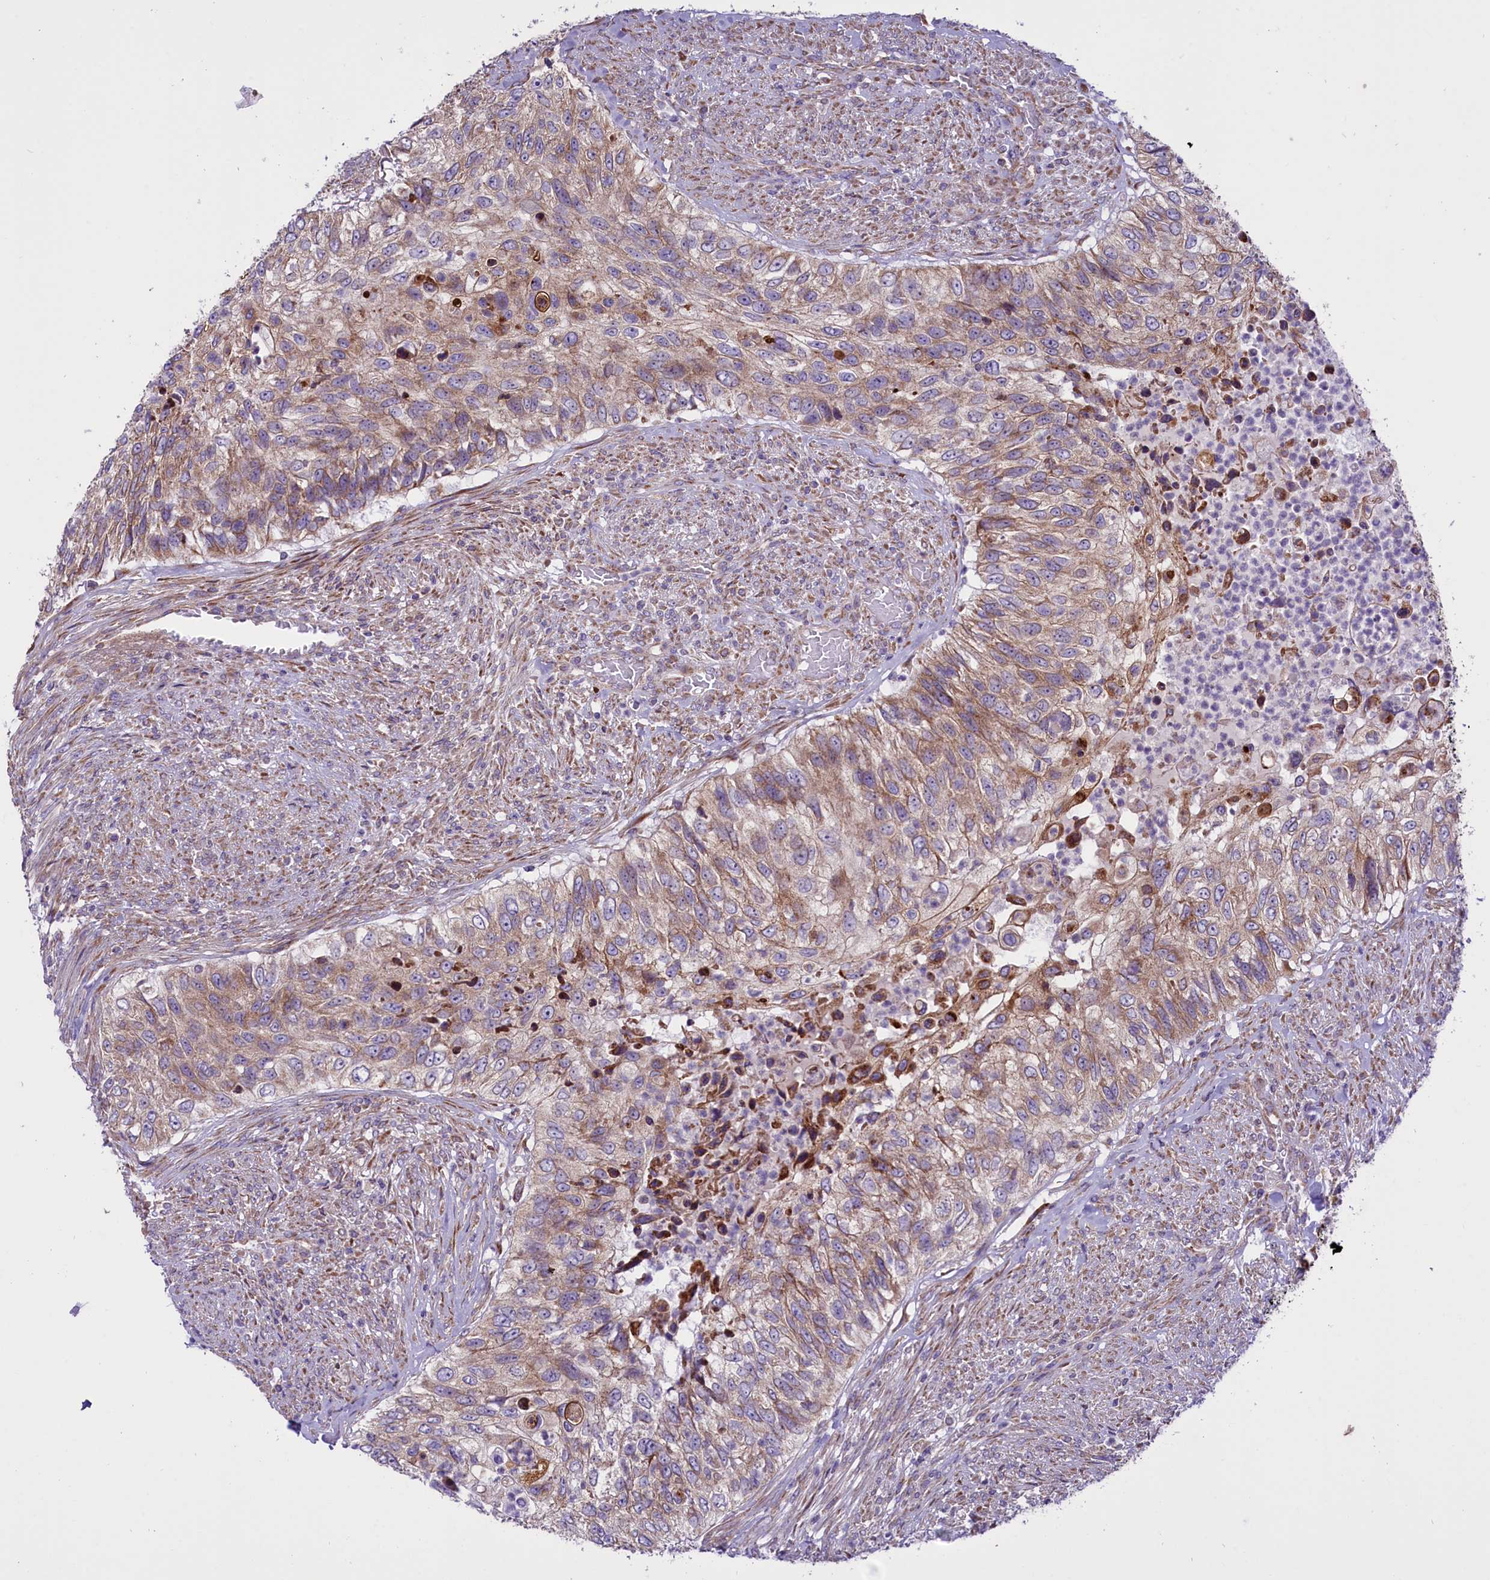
{"staining": {"intensity": "moderate", "quantity": ">75%", "location": "cytoplasmic/membranous"}, "tissue": "urothelial cancer", "cell_type": "Tumor cells", "image_type": "cancer", "snomed": [{"axis": "morphology", "description": "Urothelial carcinoma, High grade"}, {"axis": "topography", "description": "Urinary bladder"}], "caption": "Brown immunohistochemical staining in high-grade urothelial carcinoma demonstrates moderate cytoplasmic/membranous staining in about >75% of tumor cells.", "gene": "PTPRU", "patient": {"sex": "female", "age": 60}}